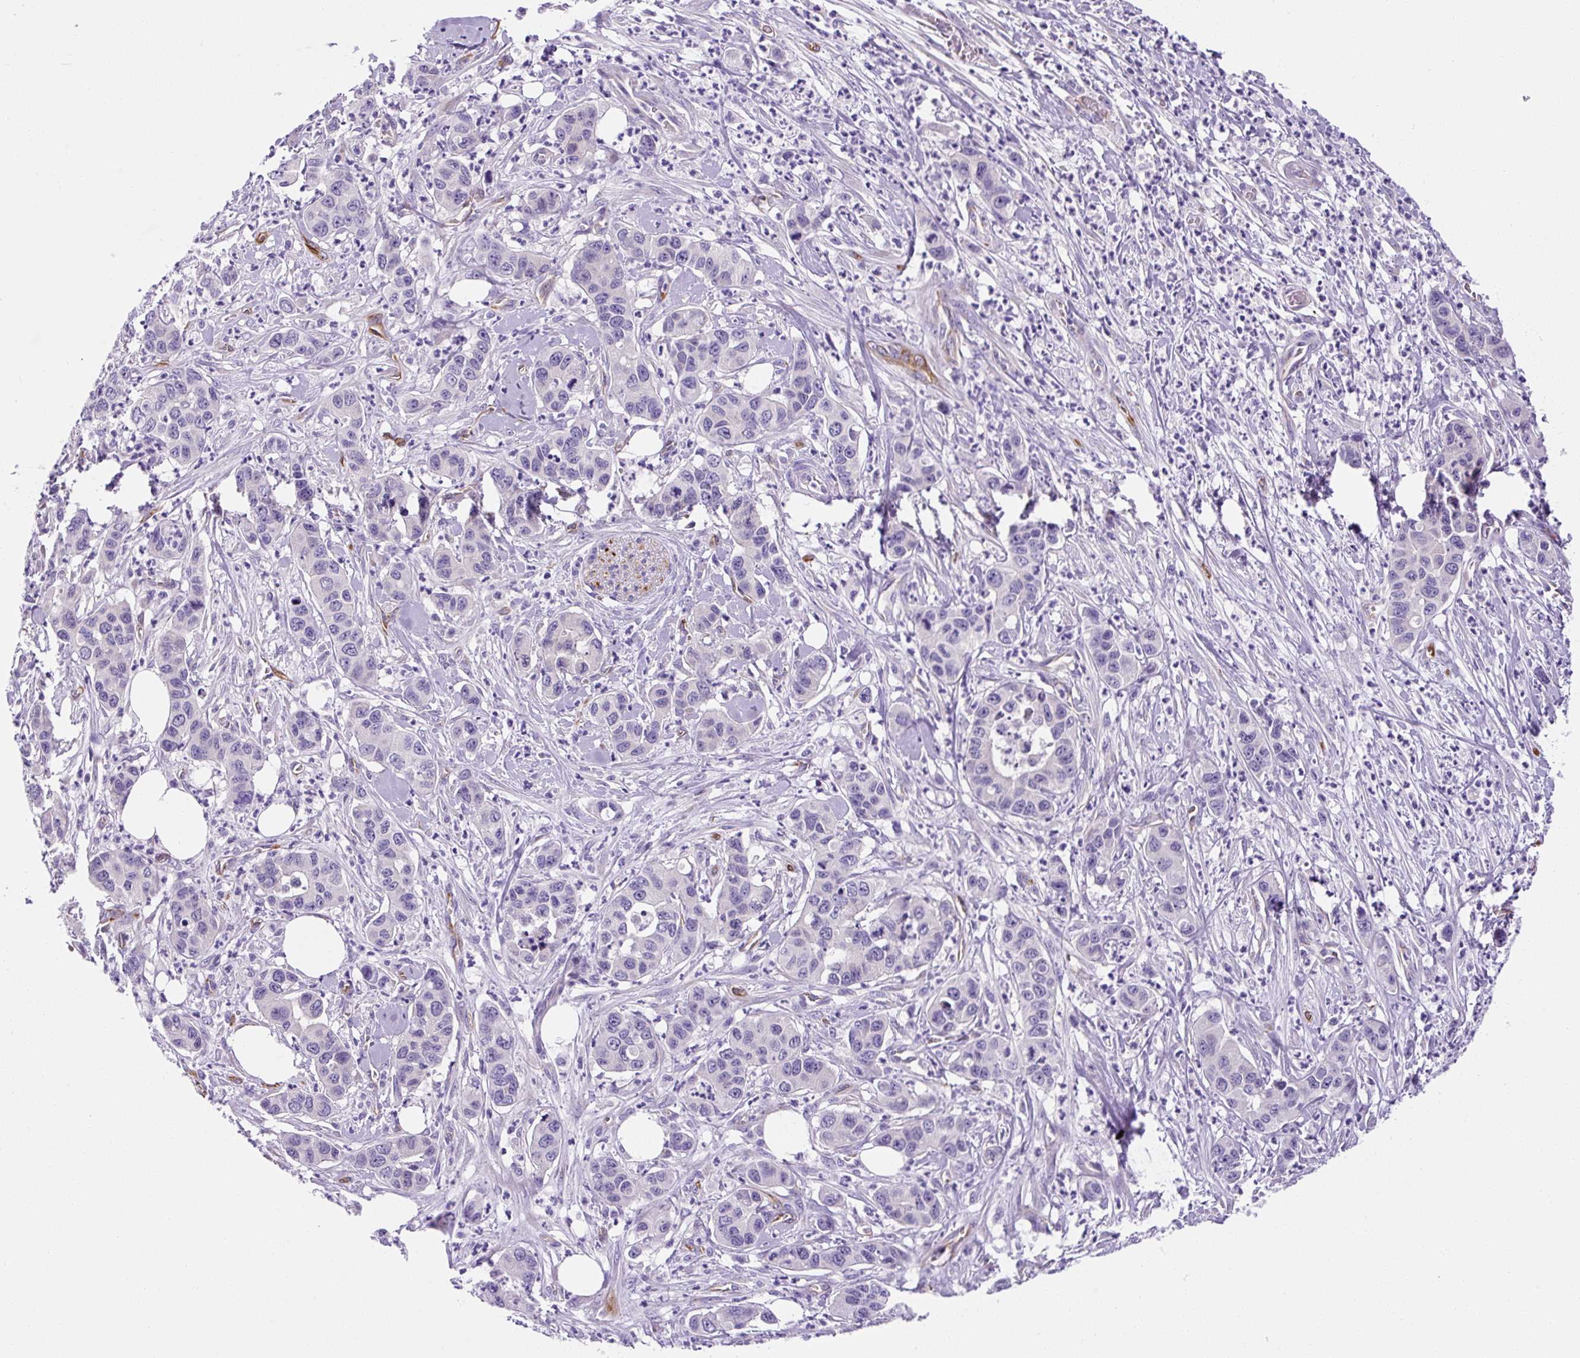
{"staining": {"intensity": "negative", "quantity": "none", "location": "none"}, "tissue": "pancreatic cancer", "cell_type": "Tumor cells", "image_type": "cancer", "snomed": [{"axis": "morphology", "description": "Adenocarcinoma, NOS"}, {"axis": "topography", "description": "Pancreas"}], "caption": "The IHC photomicrograph has no significant expression in tumor cells of pancreatic cancer (adenocarcinoma) tissue.", "gene": "ASB4", "patient": {"sex": "male", "age": 73}}